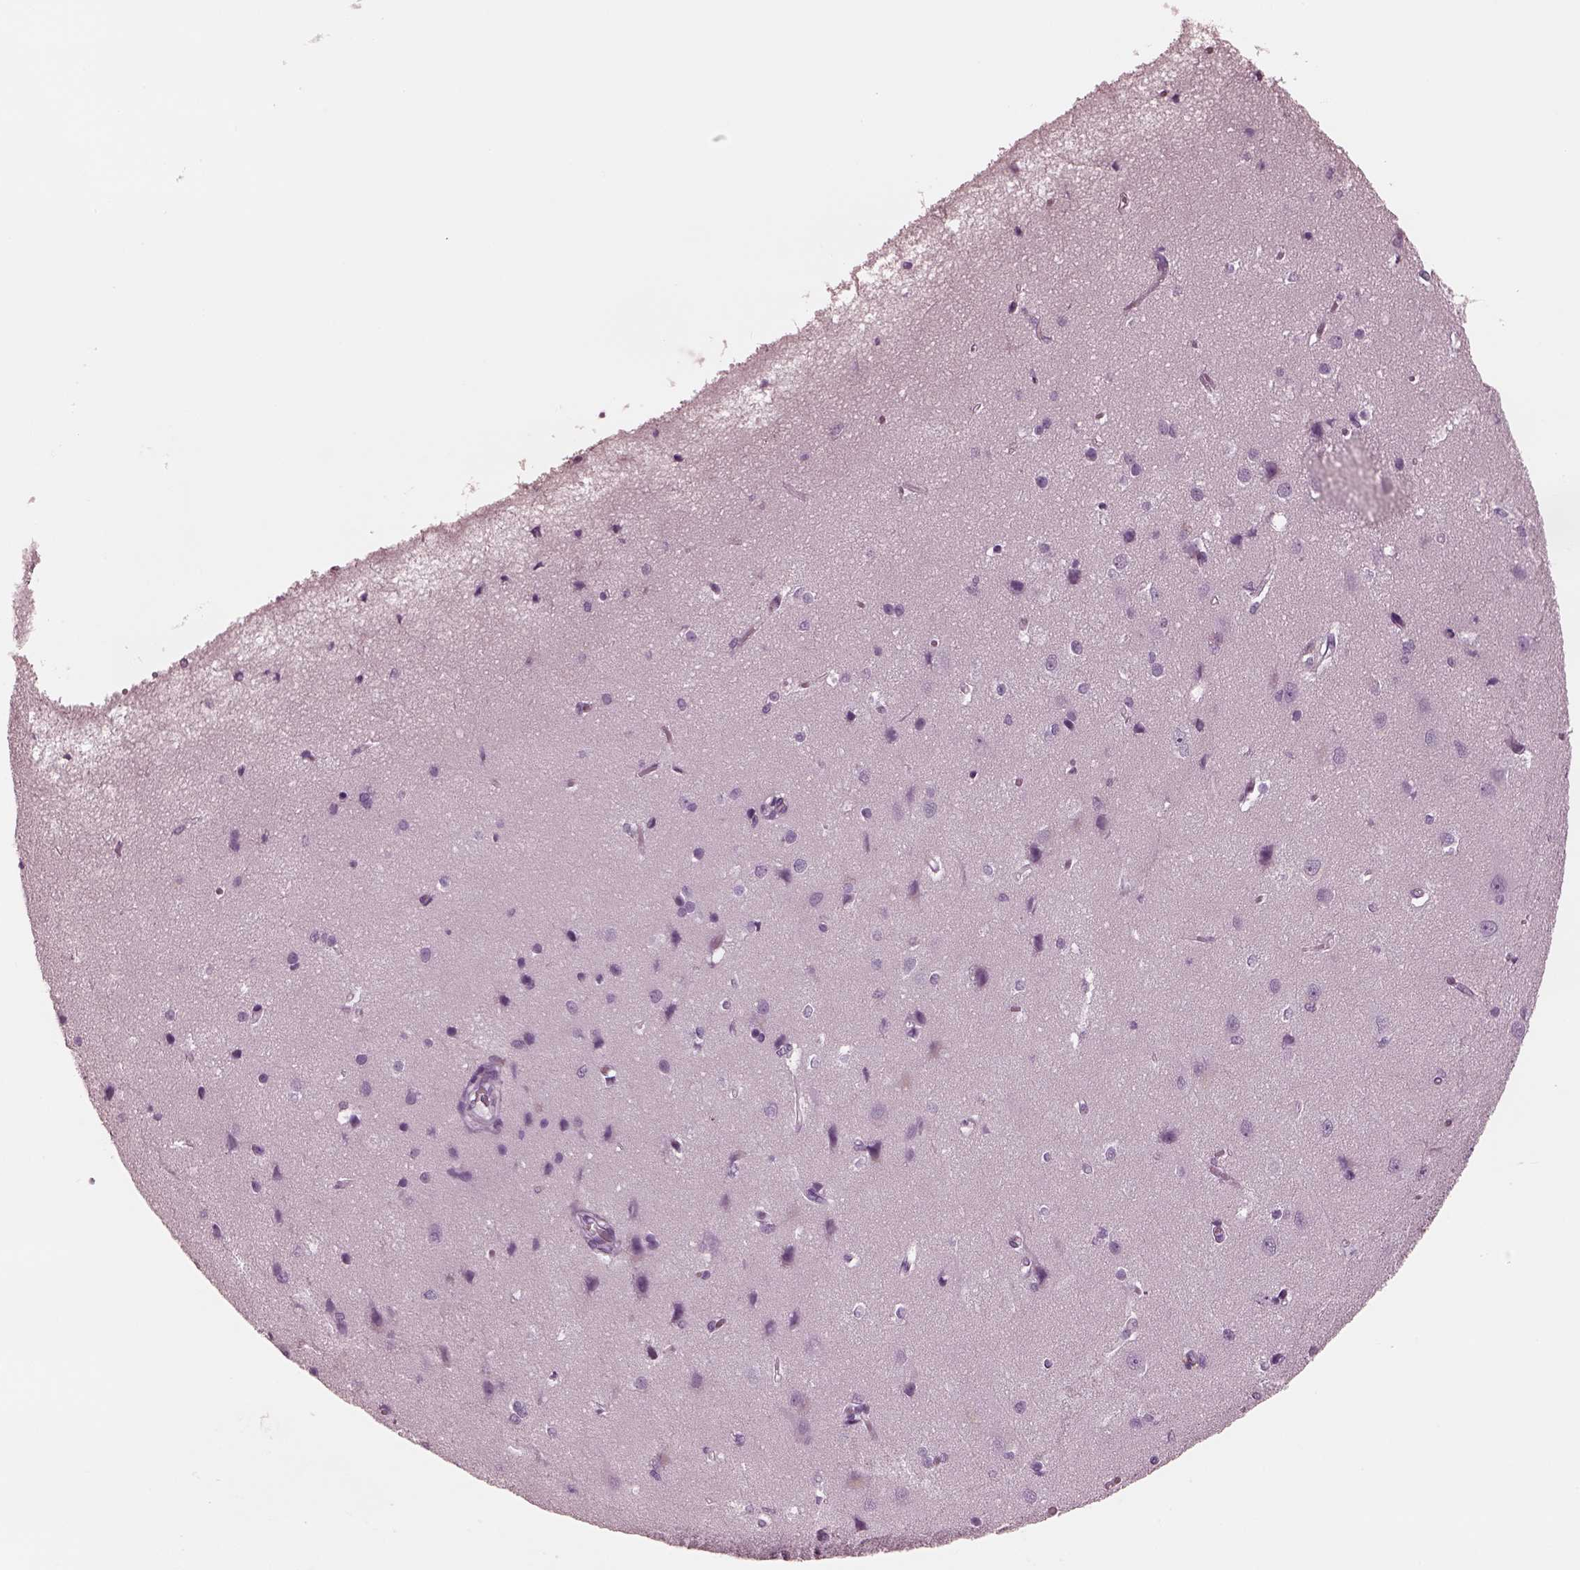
{"staining": {"intensity": "negative", "quantity": "none", "location": "none"}, "tissue": "cerebral cortex", "cell_type": "Endothelial cells", "image_type": "normal", "snomed": [{"axis": "morphology", "description": "Normal tissue, NOS"}, {"axis": "topography", "description": "Cerebral cortex"}], "caption": "Immunohistochemistry histopathology image of normal cerebral cortex: cerebral cortex stained with DAB (3,3'-diaminobenzidine) reveals no significant protein expression in endothelial cells. Nuclei are stained in blue.", "gene": "CGA", "patient": {"sex": "male", "age": 37}}